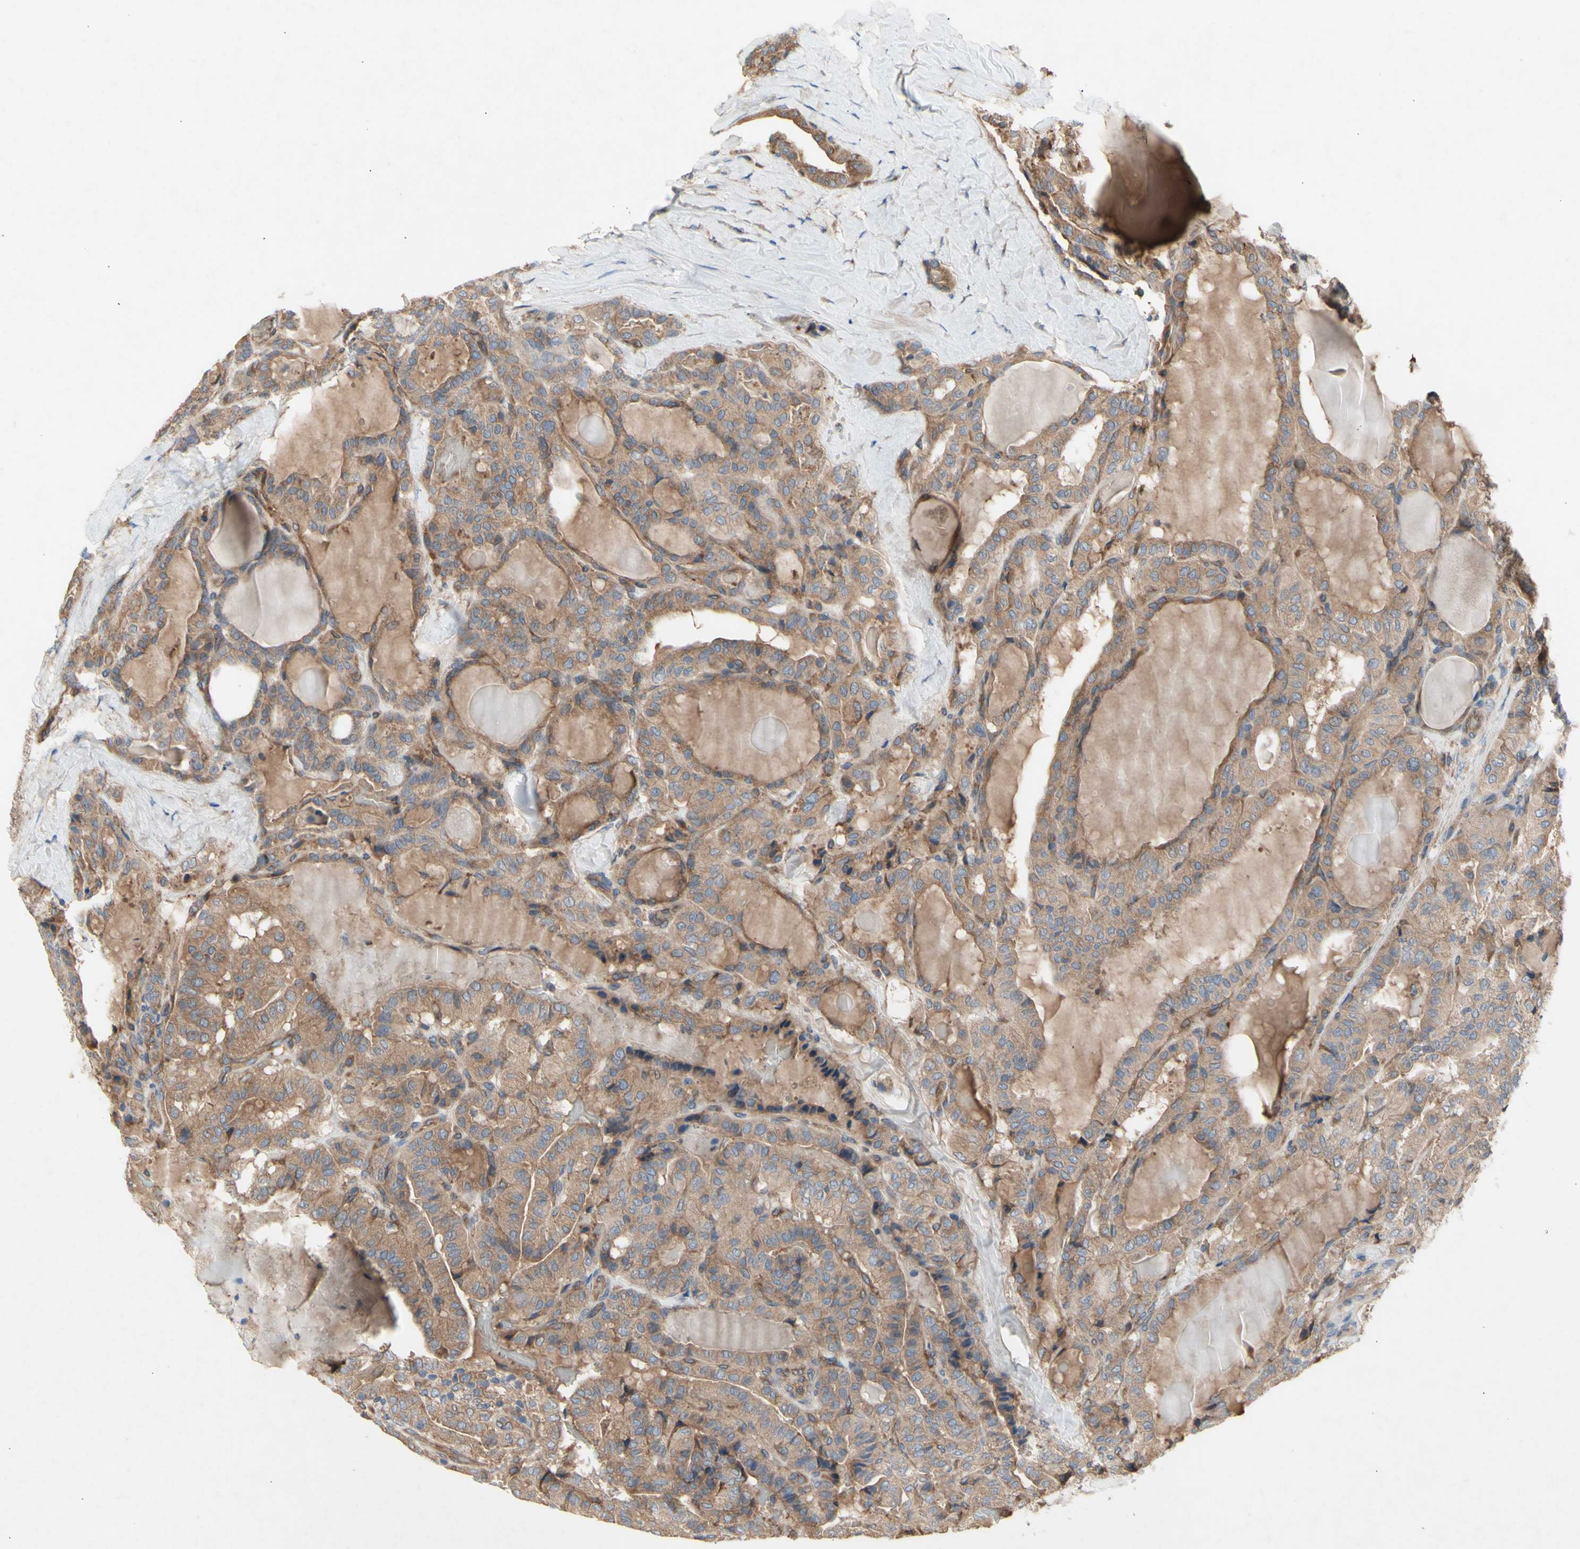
{"staining": {"intensity": "moderate", "quantity": ">75%", "location": "cytoplasmic/membranous"}, "tissue": "thyroid cancer", "cell_type": "Tumor cells", "image_type": "cancer", "snomed": [{"axis": "morphology", "description": "Papillary adenocarcinoma, NOS"}, {"axis": "topography", "description": "Thyroid gland"}], "caption": "Approximately >75% of tumor cells in papillary adenocarcinoma (thyroid) display moderate cytoplasmic/membranous protein positivity as visualized by brown immunohistochemical staining.", "gene": "KLC1", "patient": {"sex": "male", "age": 77}}